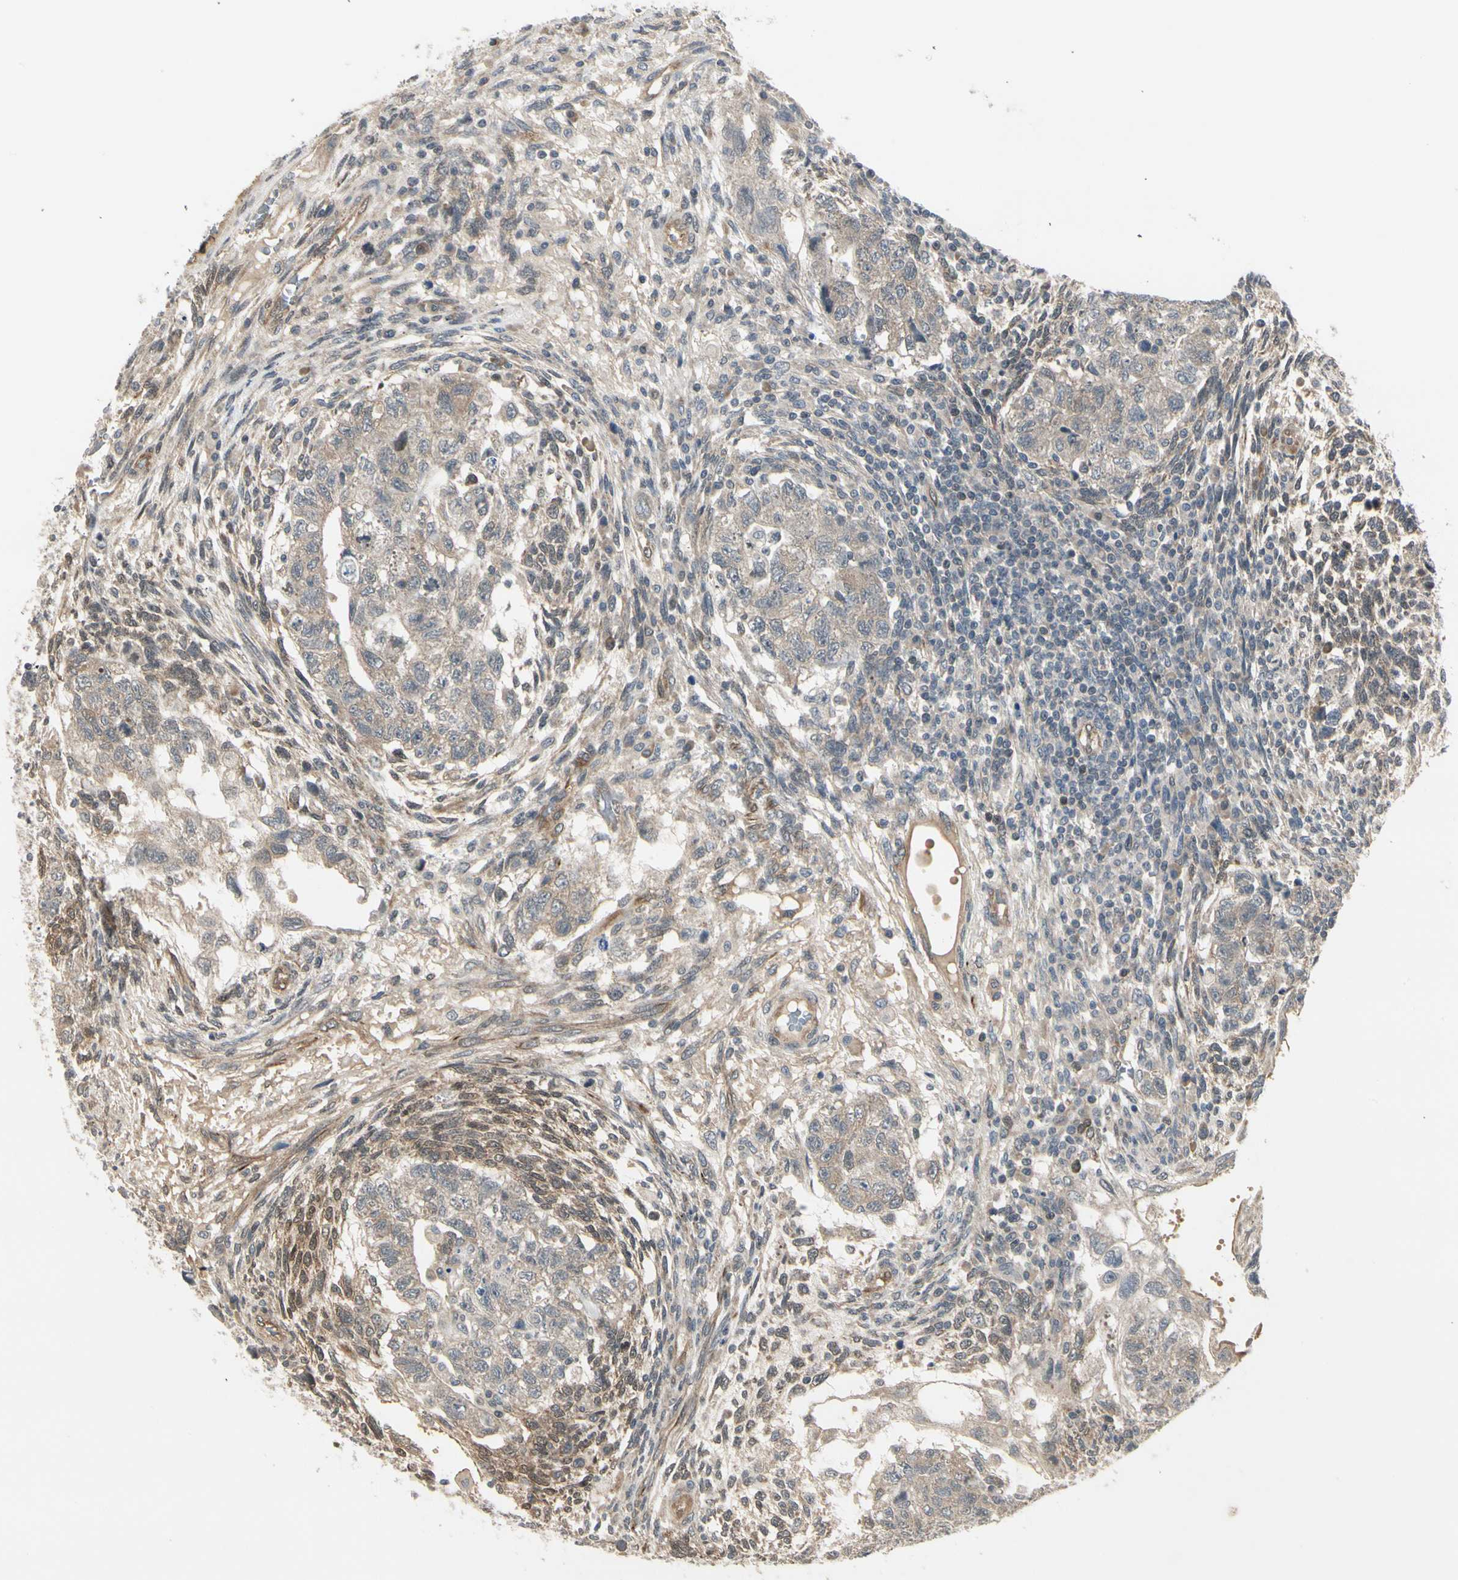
{"staining": {"intensity": "weak", "quantity": ">75%", "location": "cytoplasmic/membranous"}, "tissue": "testis cancer", "cell_type": "Tumor cells", "image_type": "cancer", "snomed": [{"axis": "morphology", "description": "Normal tissue, NOS"}, {"axis": "morphology", "description": "Carcinoma, Embryonal, NOS"}, {"axis": "topography", "description": "Testis"}], "caption": "A high-resolution image shows IHC staining of testis cancer, which shows weak cytoplasmic/membranous staining in approximately >75% of tumor cells.", "gene": "SVBP", "patient": {"sex": "male", "age": 36}}